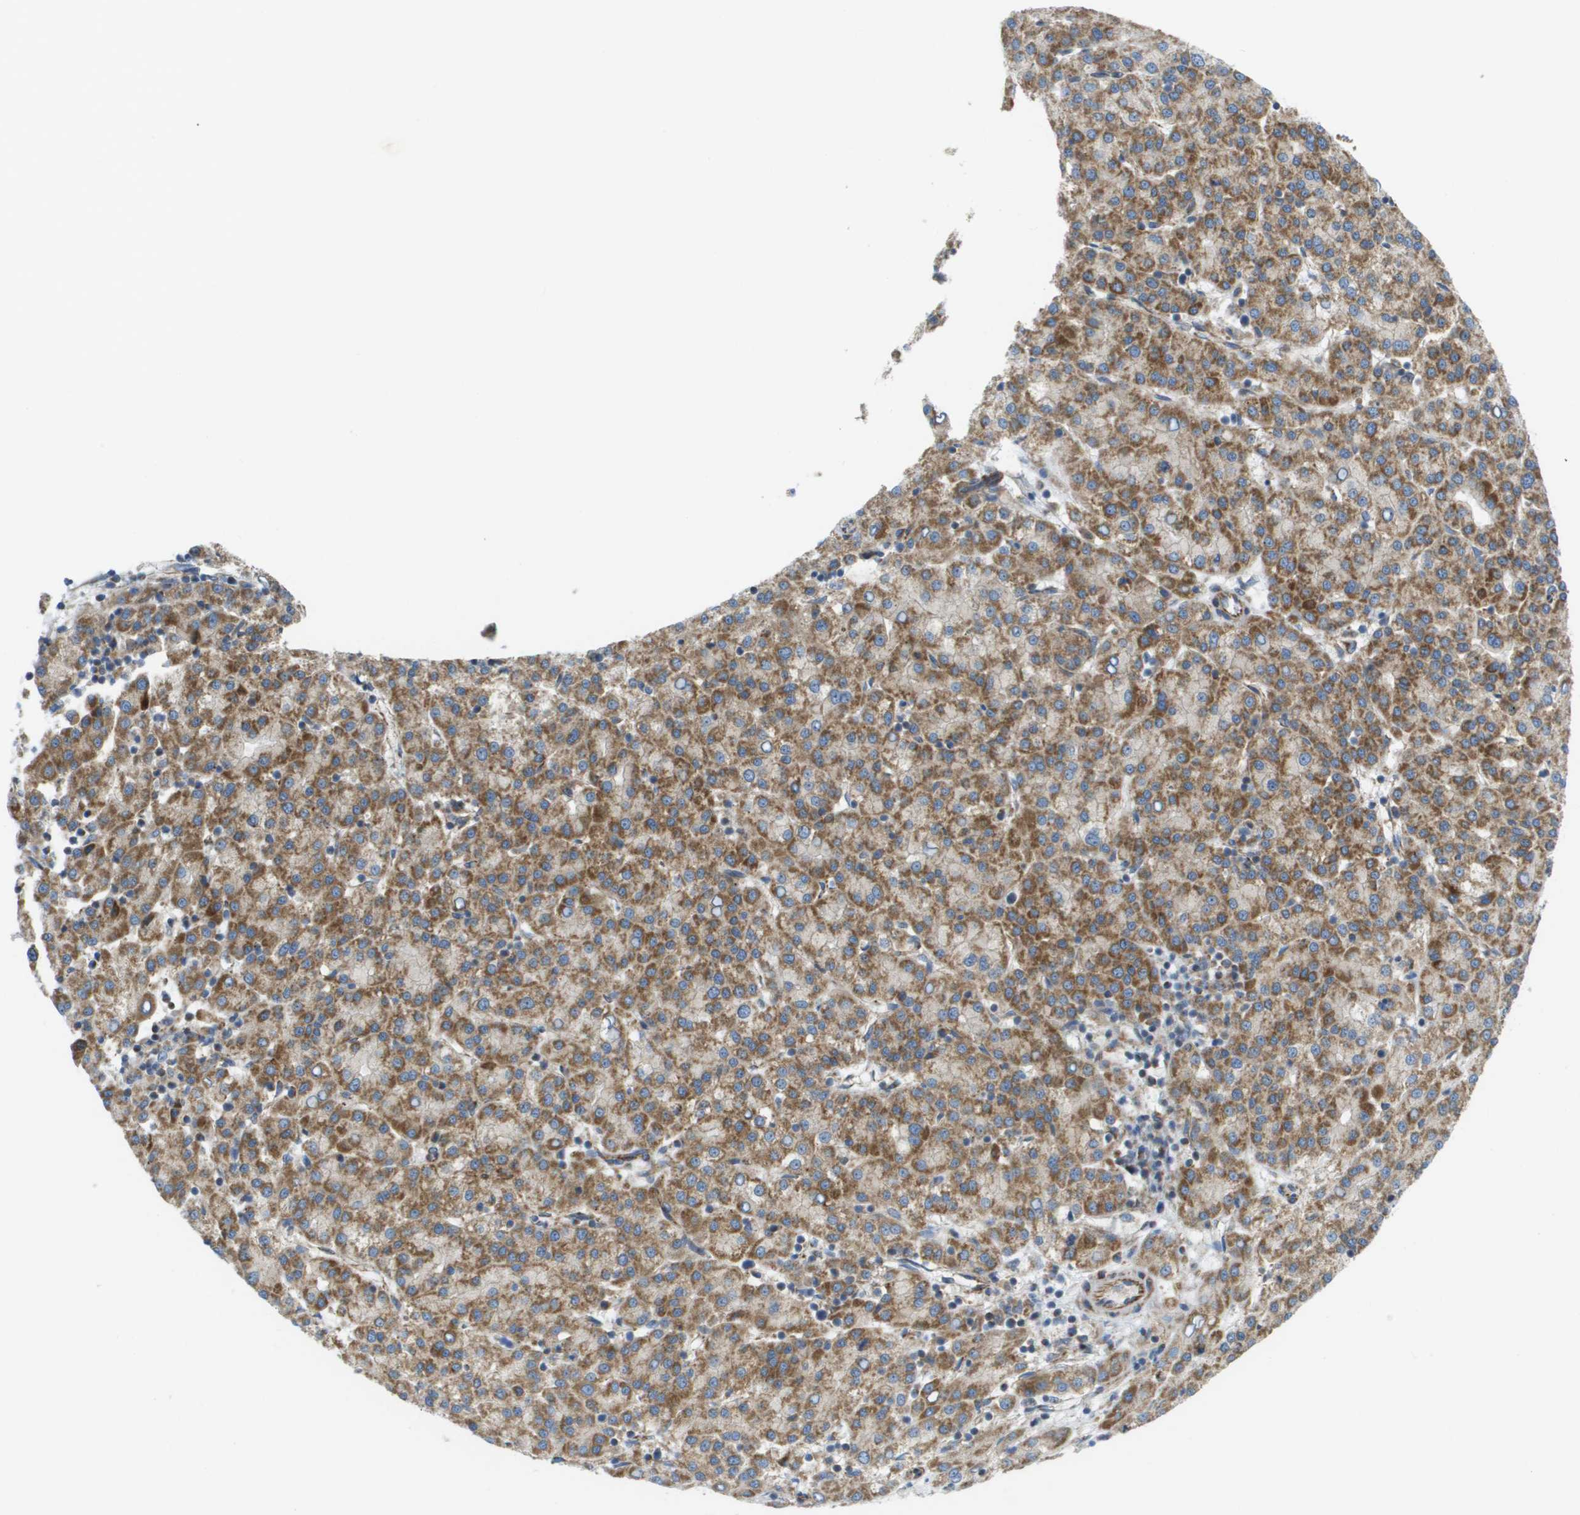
{"staining": {"intensity": "moderate", "quantity": ">75%", "location": "cytoplasmic/membranous"}, "tissue": "liver cancer", "cell_type": "Tumor cells", "image_type": "cancer", "snomed": [{"axis": "morphology", "description": "Carcinoma, Hepatocellular, NOS"}, {"axis": "topography", "description": "Liver"}], "caption": "Immunohistochemical staining of hepatocellular carcinoma (liver) exhibits medium levels of moderate cytoplasmic/membranous protein expression in about >75% of tumor cells.", "gene": "FIS1", "patient": {"sex": "female", "age": 58}}